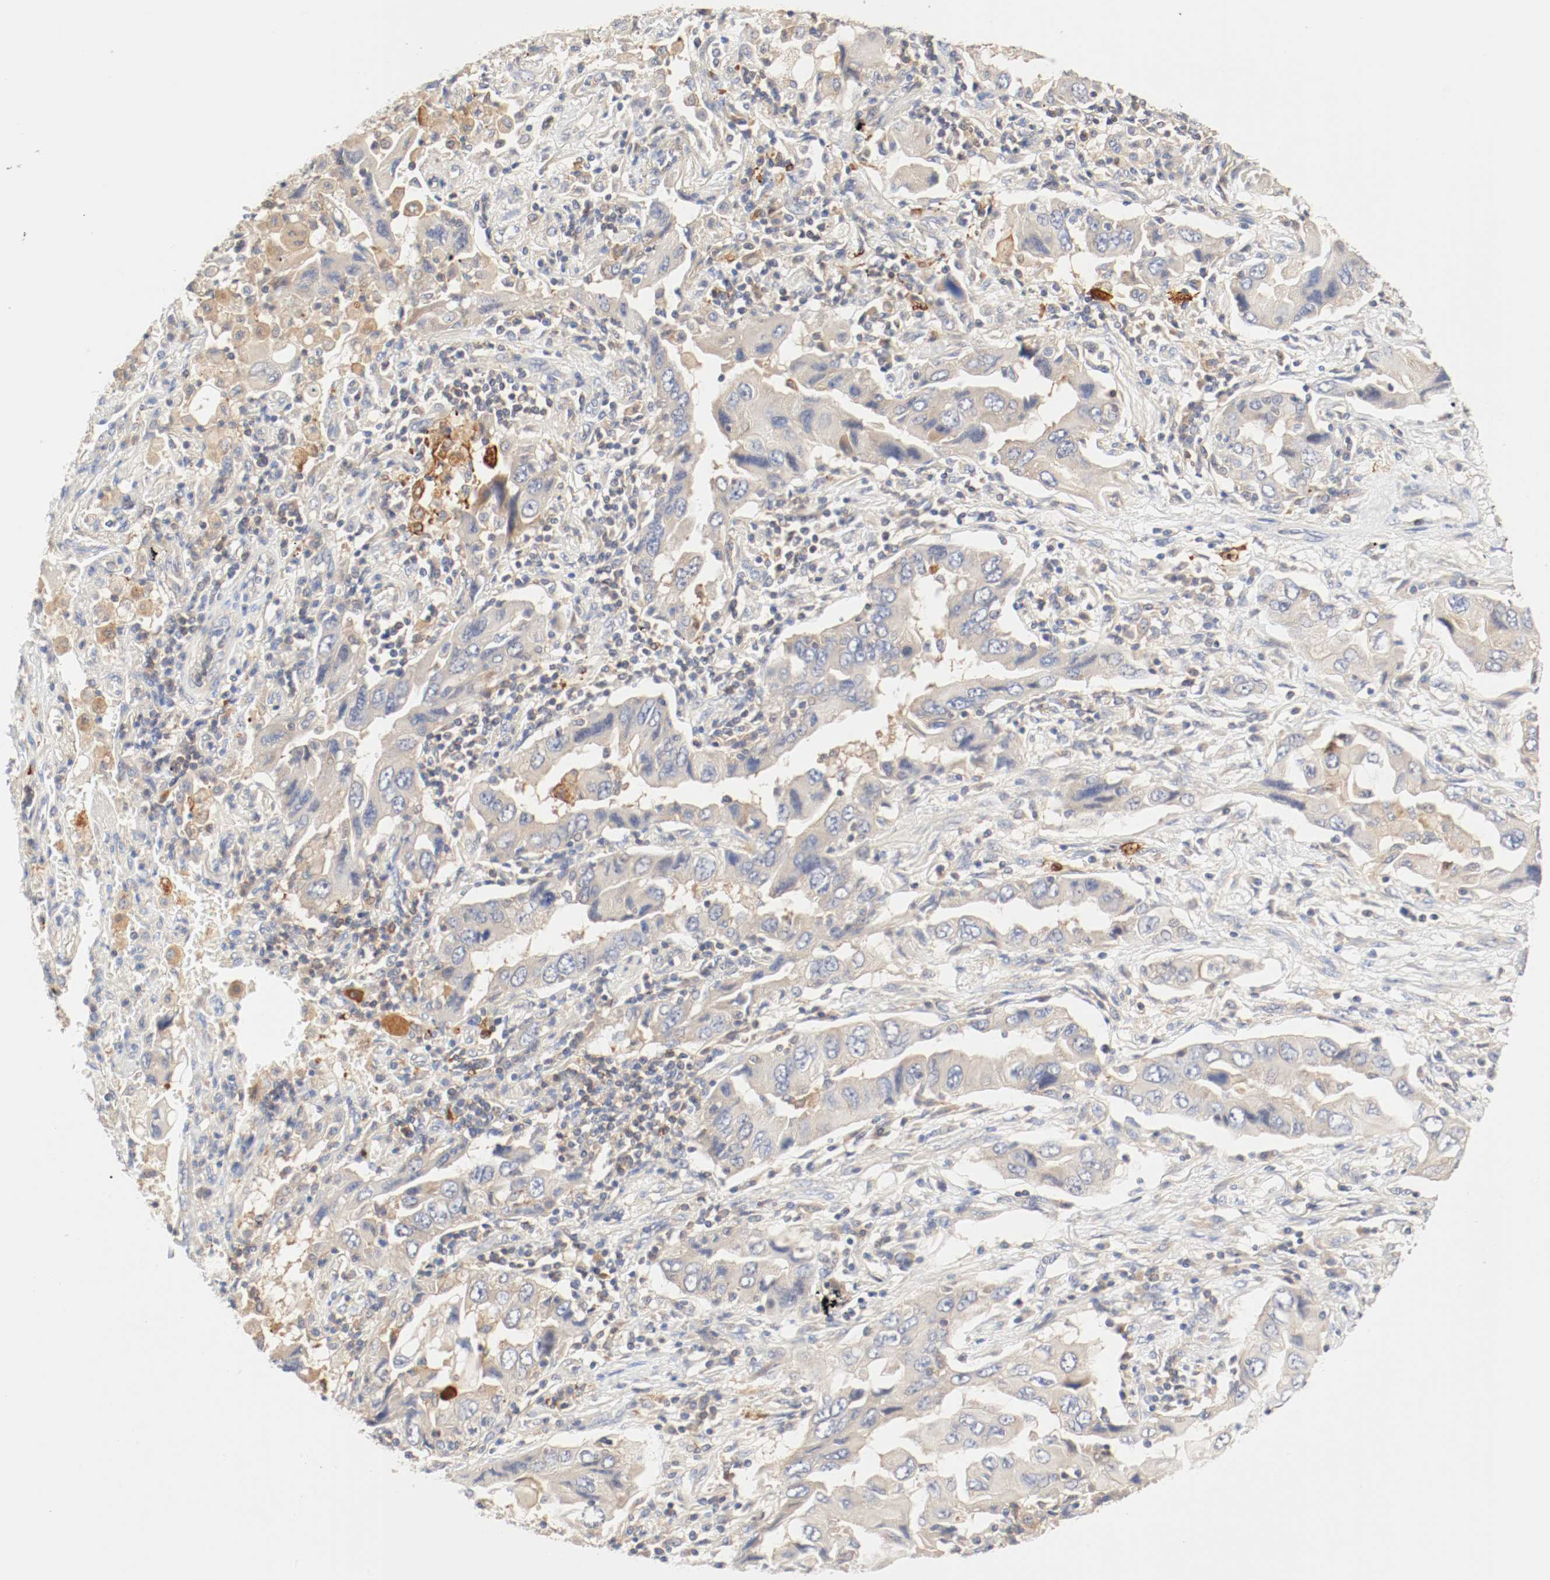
{"staining": {"intensity": "moderate", "quantity": "25%-75%", "location": "cytoplasmic/membranous"}, "tissue": "lung cancer", "cell_type": "Tumor cells", "image_type": "cancer", "snomed": [{"axis": "morphology", "description": "Adenocarcinoma, NOS"}, {"axis": "topography", "description": "Lung"}], "caption": "A brown stain highlights moderate cytoplasmic/membranous expression of a protein in human adenocarcinoma (lung) tumor cells.", "gene": "GIT1", "patient": {"sex": "female", "age": 65}}